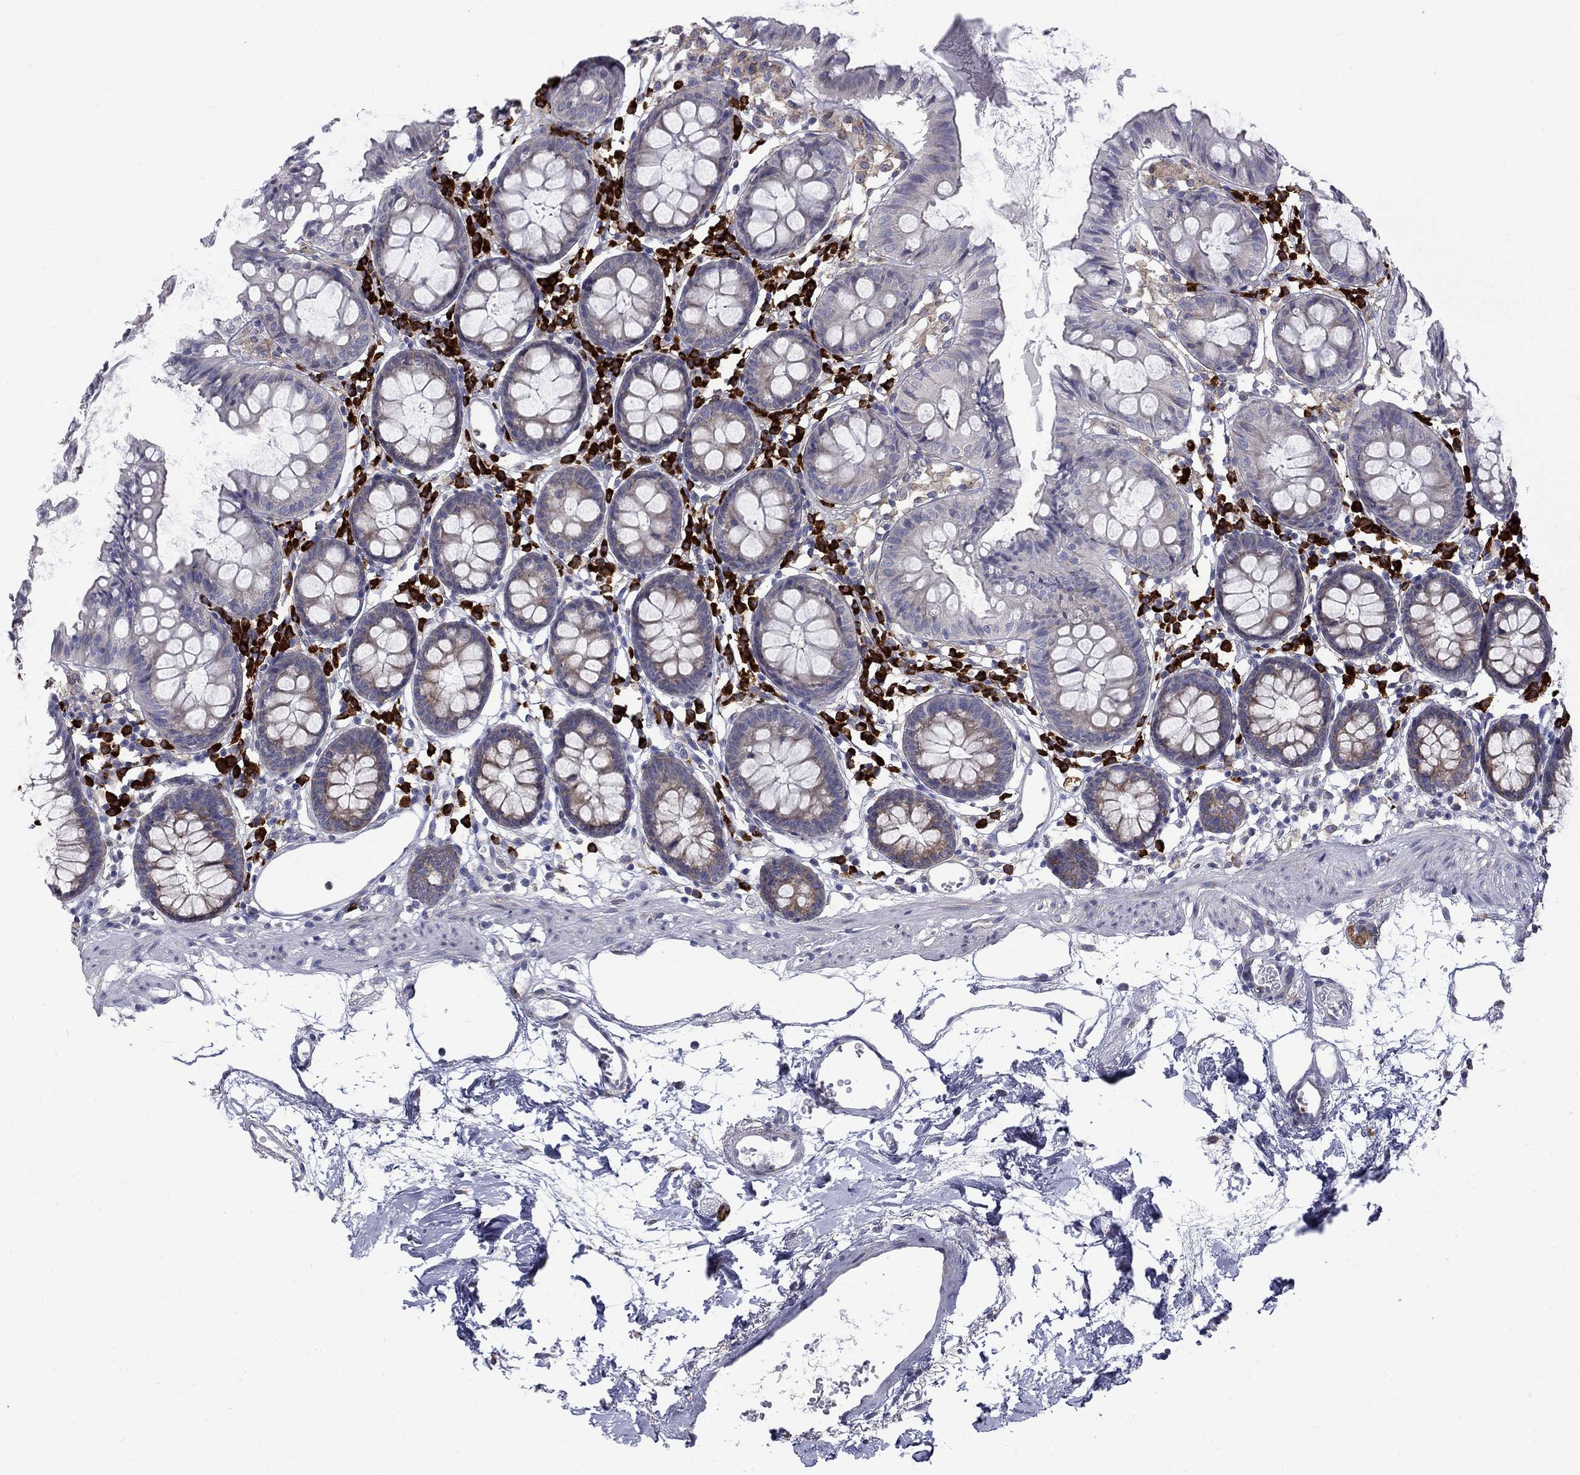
{"staining": {"intensity": "negative", "quantity": "none", "location": "none"}, "tissue": "colon", "cell_type": "Endothelial cells", "image_type": "normal", "snomed": [{"axis": "morphology", "description": "Normal tissue, NOS"}, {"axis": "topography", "description": "Colon"}], "caption": "The micrograph exhibits no significant expression in endothelial cells of colon. (Brightfield microscopy of DAB immunohistochemistry at high magnification).", "gene": "PABPC4", "patient": {"sex": "female", "age": 84}}